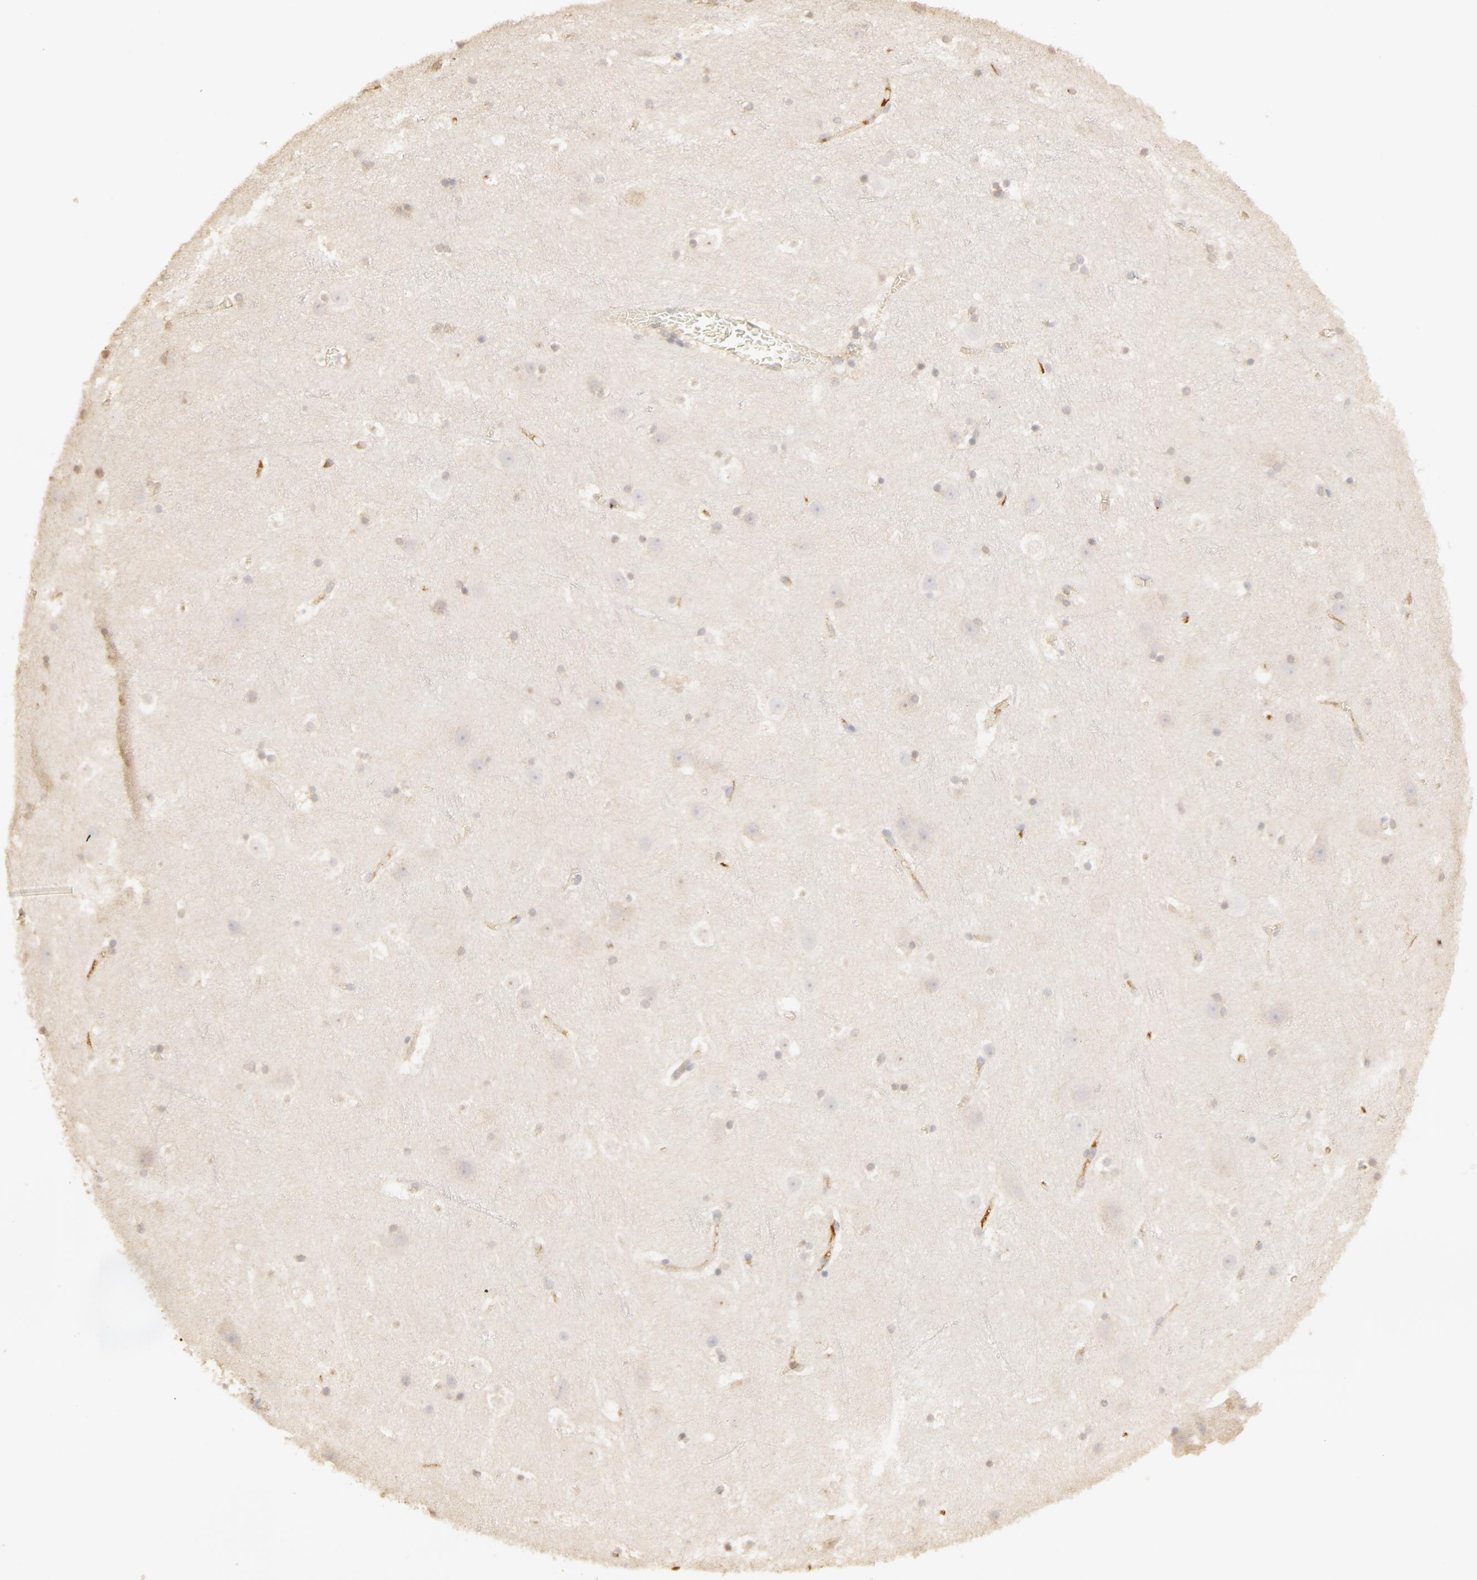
{"staining": {"intensity": "weak", "quantity": "25%-75%", "location": "cytoplasmic/membranous"}, "tissue": "cerebral cortex", "cell_type": "Endothelial cells", "image_type": "normal", "snomed": [{"axis": "morphology", "description": "Normal tissue, NOS"}, {"axis": "topography", "description": "Cerebral cortex"}], "caption": "Immunohistochemical staining of benign human cerebral cortex shows low levels of weak cytoplasmic/membranous positivity in approximately 25%-75% of endothelial cells. (DAB IHC, brown staining for protein, blue staining for nuclei).", "gene": "C1R", "patient": {"sex": "male", "age": 45}}